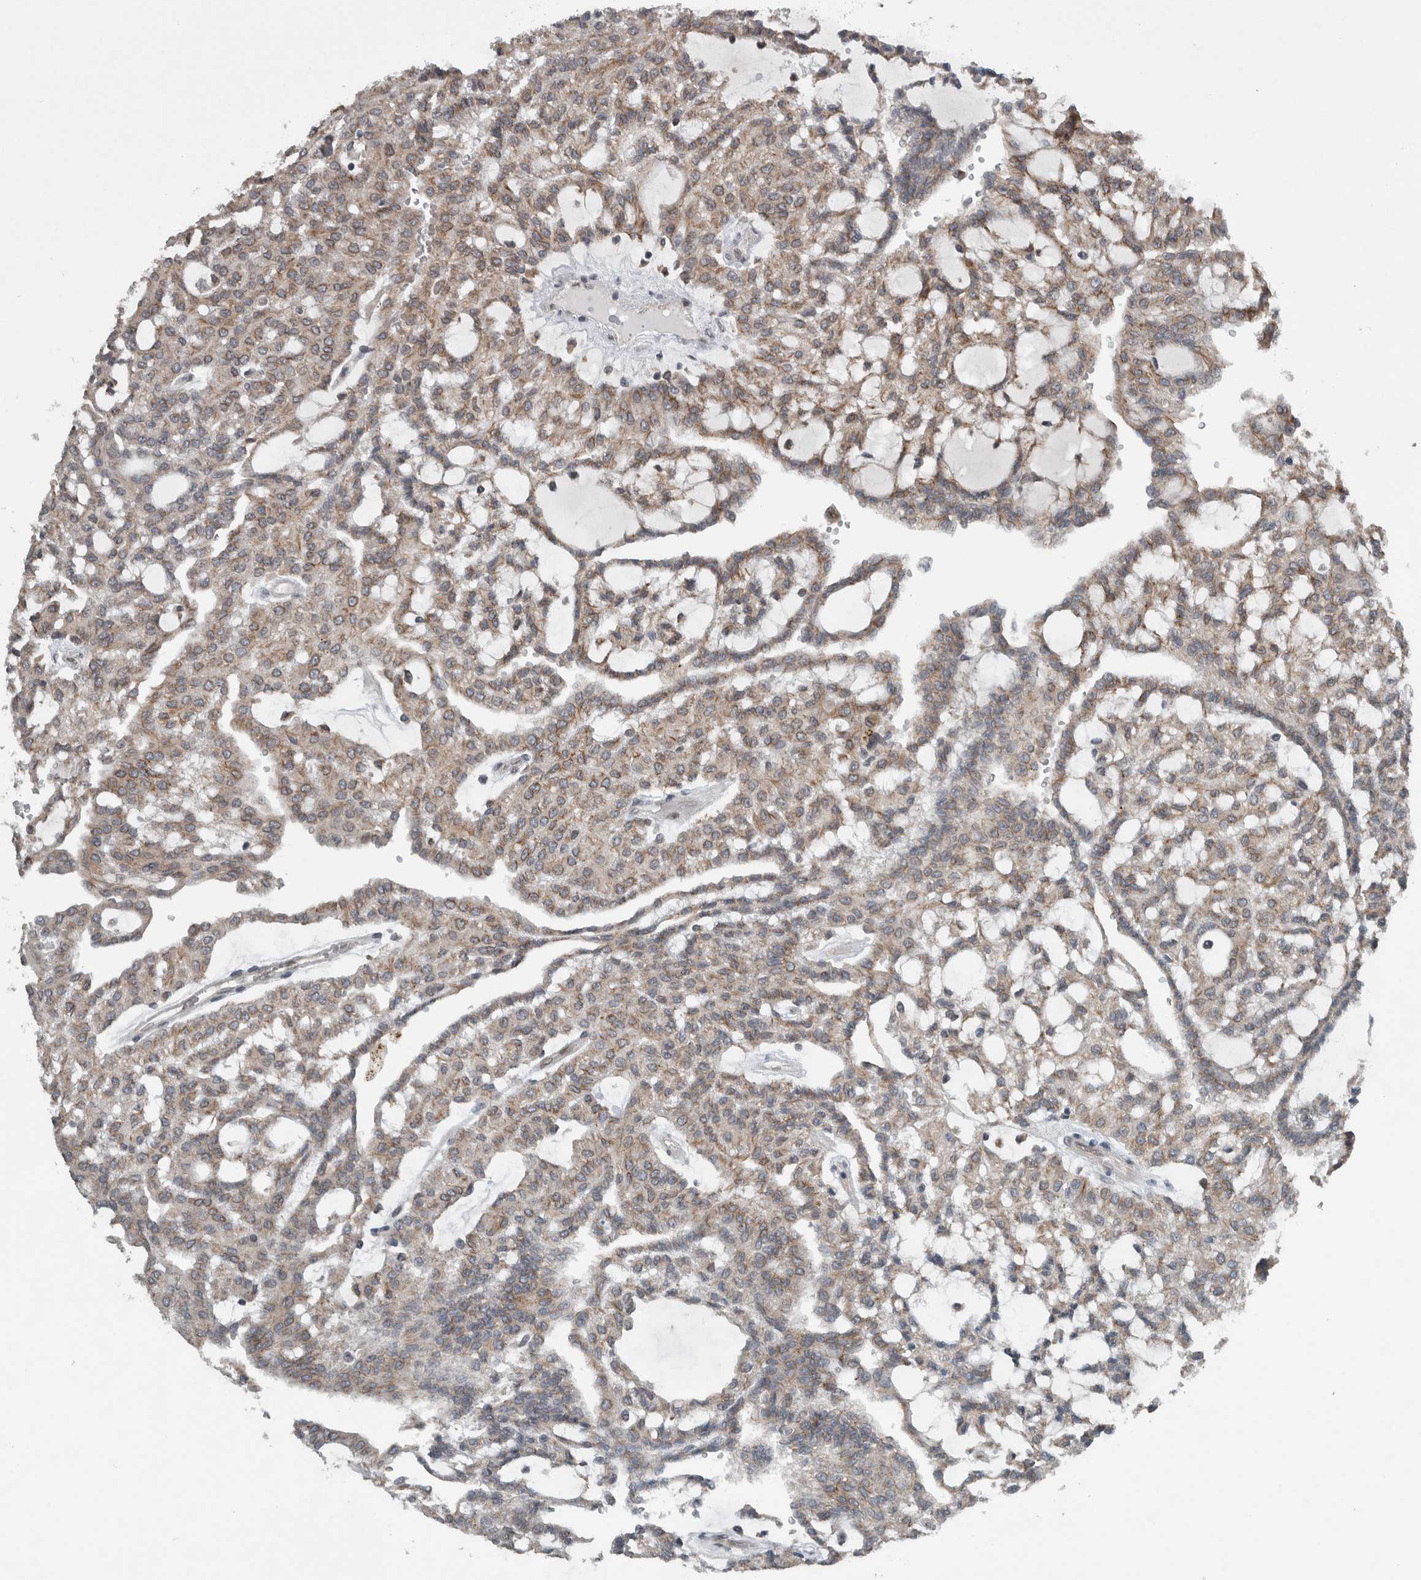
{"staining": {"intensity": "moderate", "quantity": ">75%", "location": "cytoplasmic/membranous,nuclear"}, "tissue": "renal cancer", "cell_type": "Tumor cells", "image_type": "cancer", "snomed": [{"axis": "morphology", "description": "Adenocarcinoma, NOS"}, {"axis": "topography", "description": "Kidney"}], "caption": "Immunohistochemical staining of renal cancer (adenocarcinoma) exhibits moderate cytoplasmic/membranous and nuclear protein staining in about >75% of tumor cells.", "gene": "RANBP2", "patient": {"sex": "male", "age": 63}}